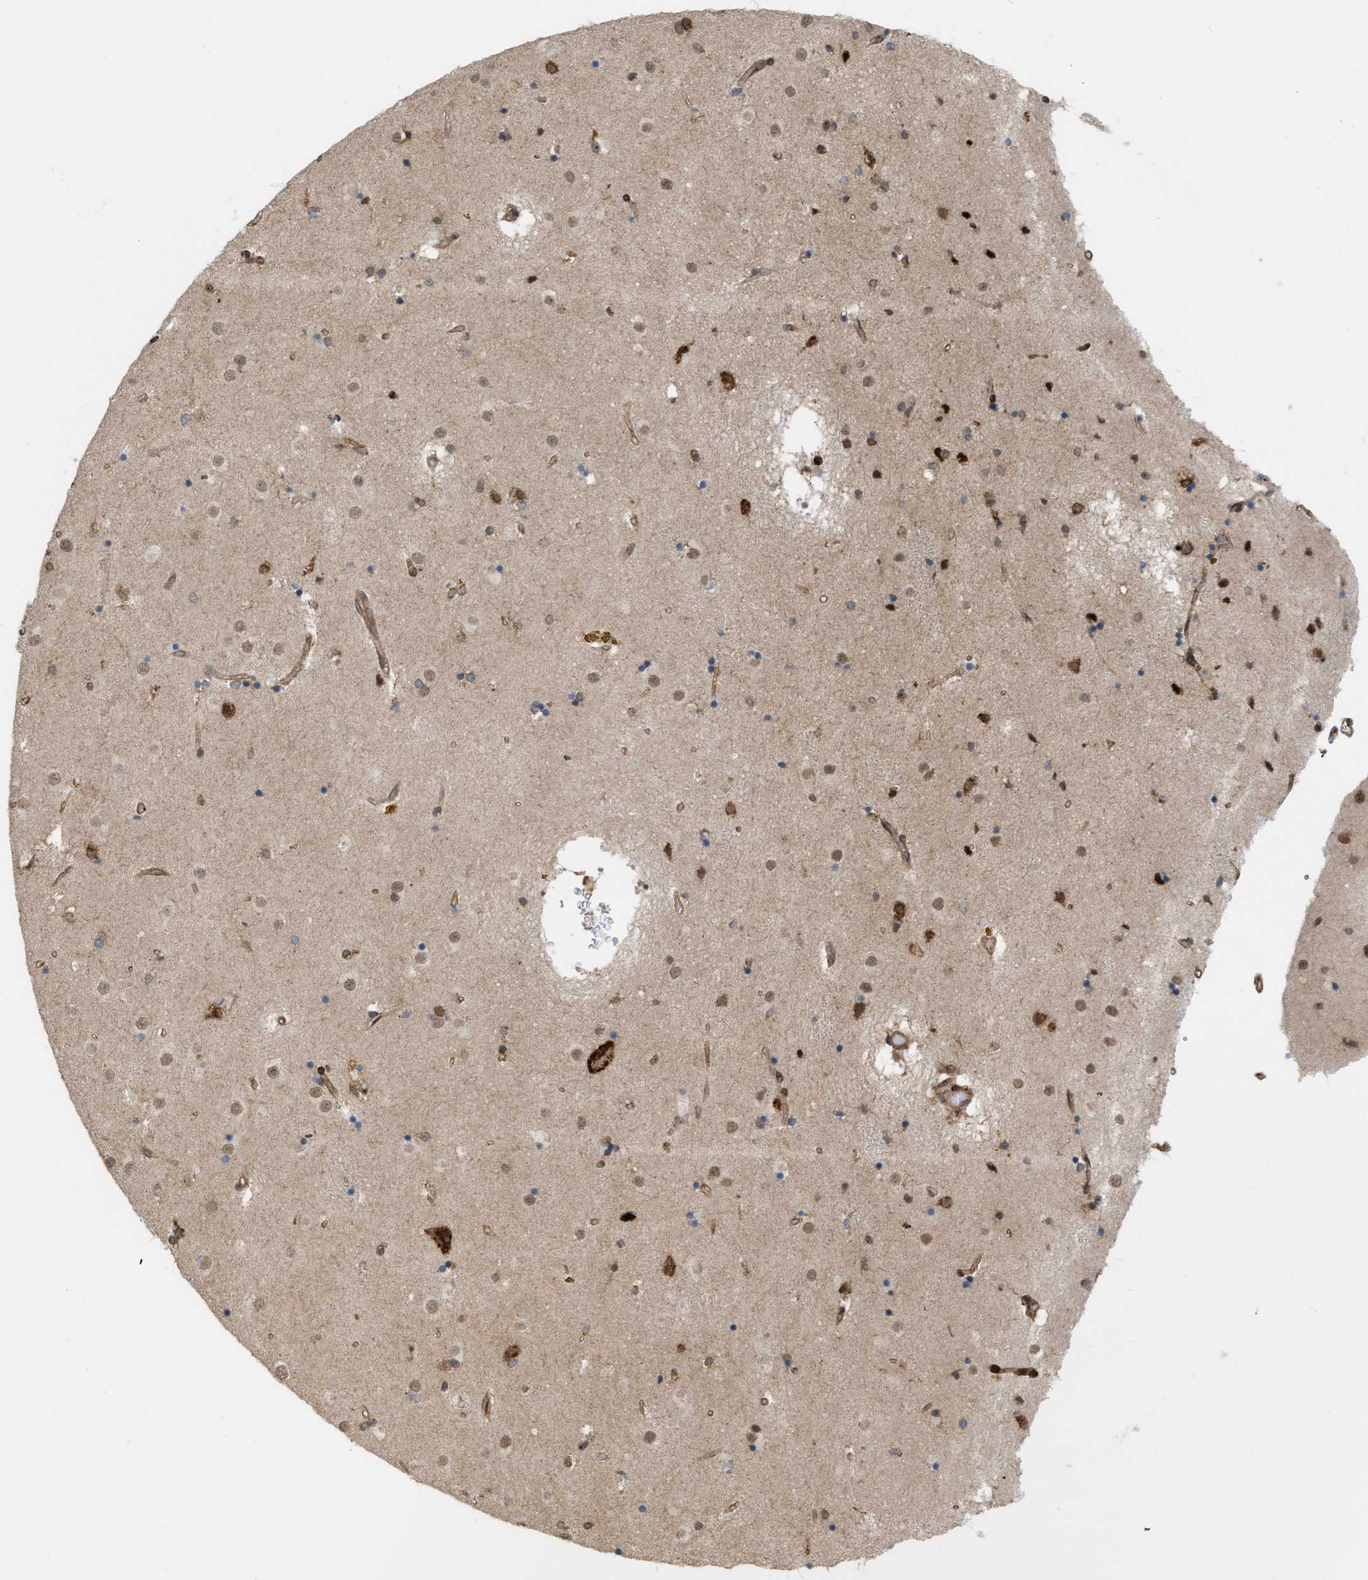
{"staining": {"intensity": "weak", "quantity": "<25%", "location": "nuclear"}, "tissue": "caudate", "cell_type": "Glial cells", "image_type": "normal", "snomed": [{"axis": "morphology", "description": "Normal tissue, NOS"}, {"axis": "topography", "description": "Lateral ventricle wall"}], "caption": "The immunohistochemistry (IHC) photomicrograph has no significant expression in glial cells of caudate.", "gene": "IQCE", "patient": {"sex": "male", "age": 70}}